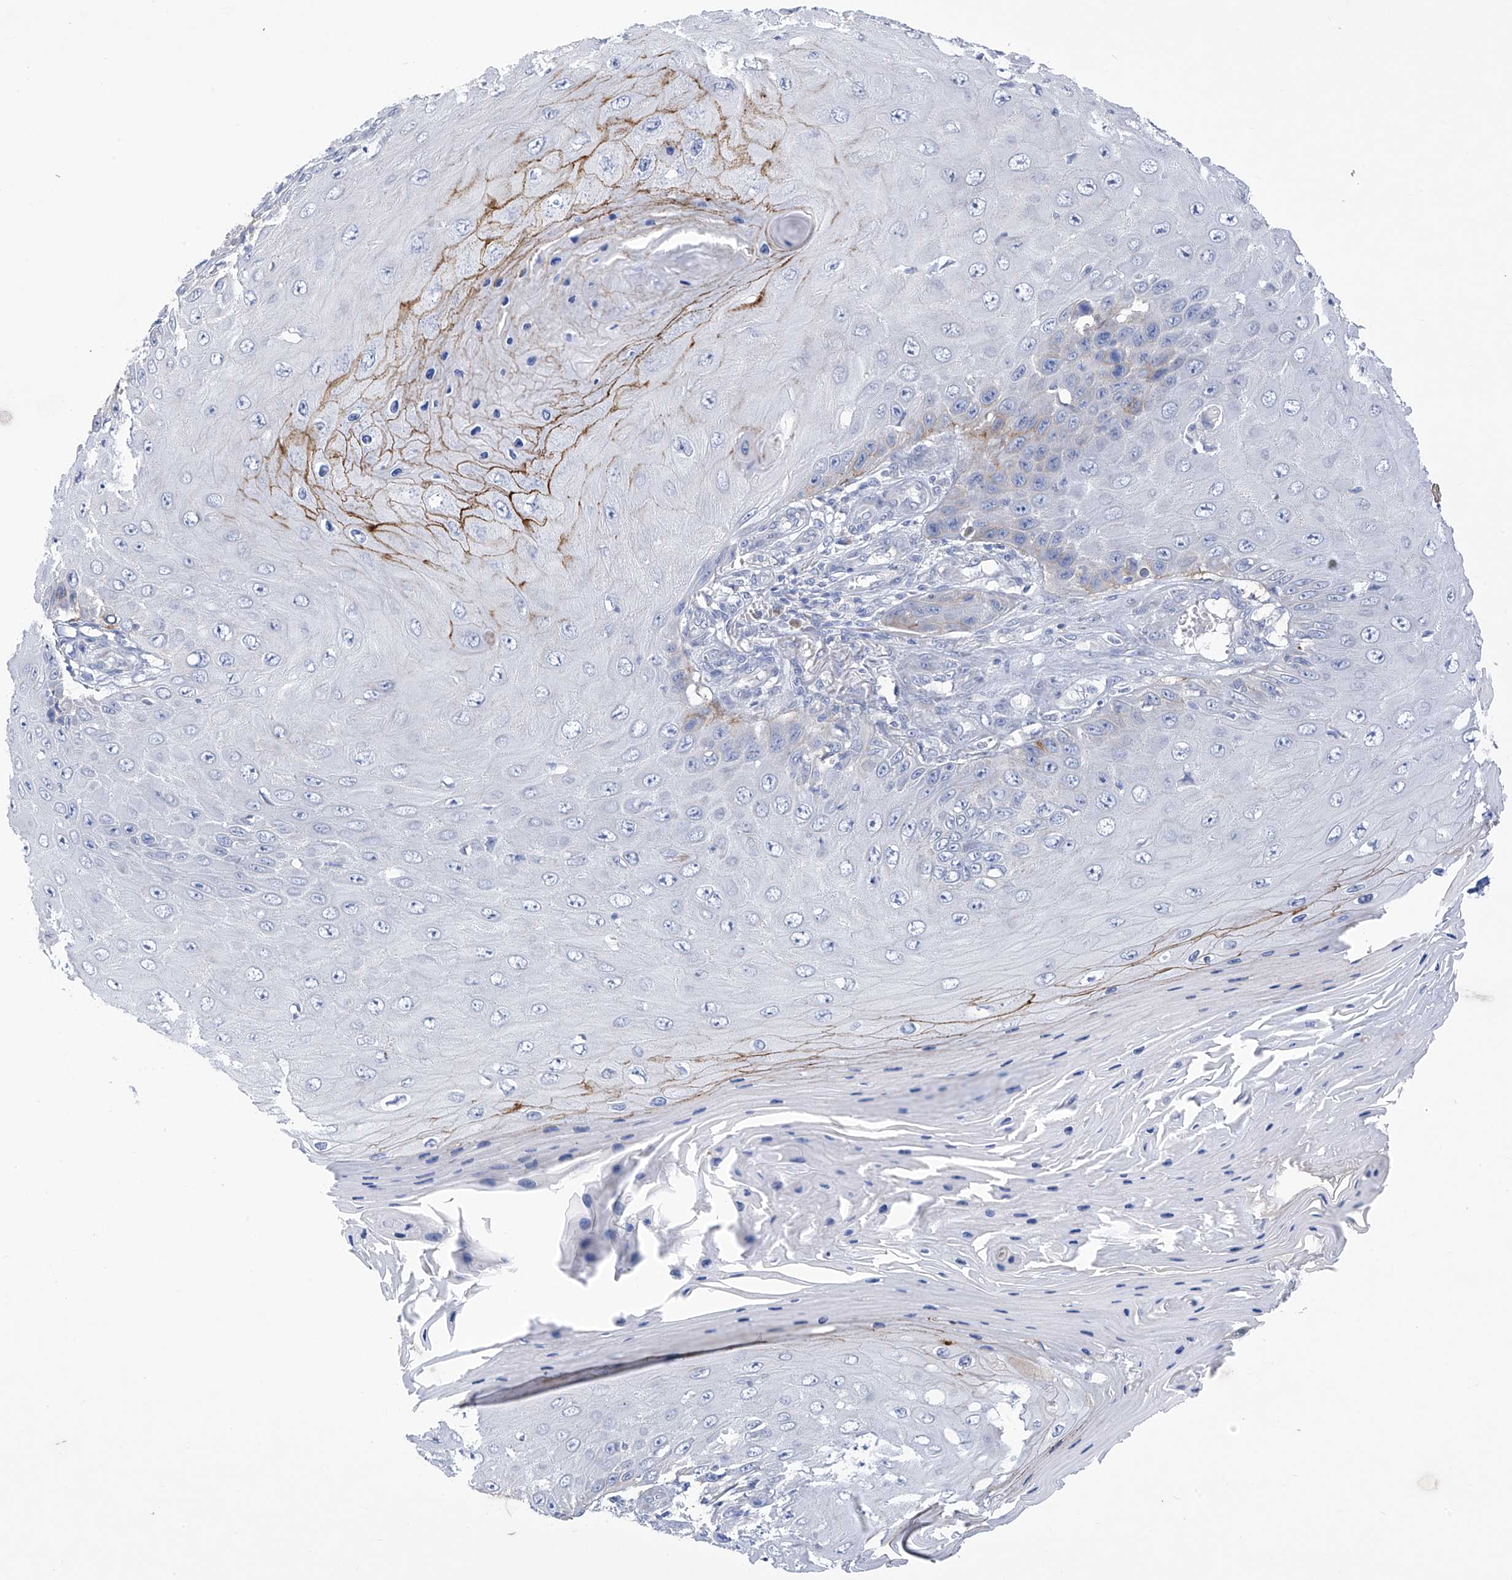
{"staining": {"intensity": "negative", "quantity": "none", "location": "none"}, "tissue": "skin cancer", "cell_type": "Tumor cells", "image_type": "cancer", "snomed": [{"axis": "morphology", "description": "Squamous cell carcinoma, NOS"}, {"axis": "topography", "description": "Skin"}], "caption": "The IHC micrograph has no significant staining in tumor cells of skin cancer (squamous cell carcinoma) tissue.", "gene": "SLCO4A1", "patient": {"sex": "female", "age": 73}}